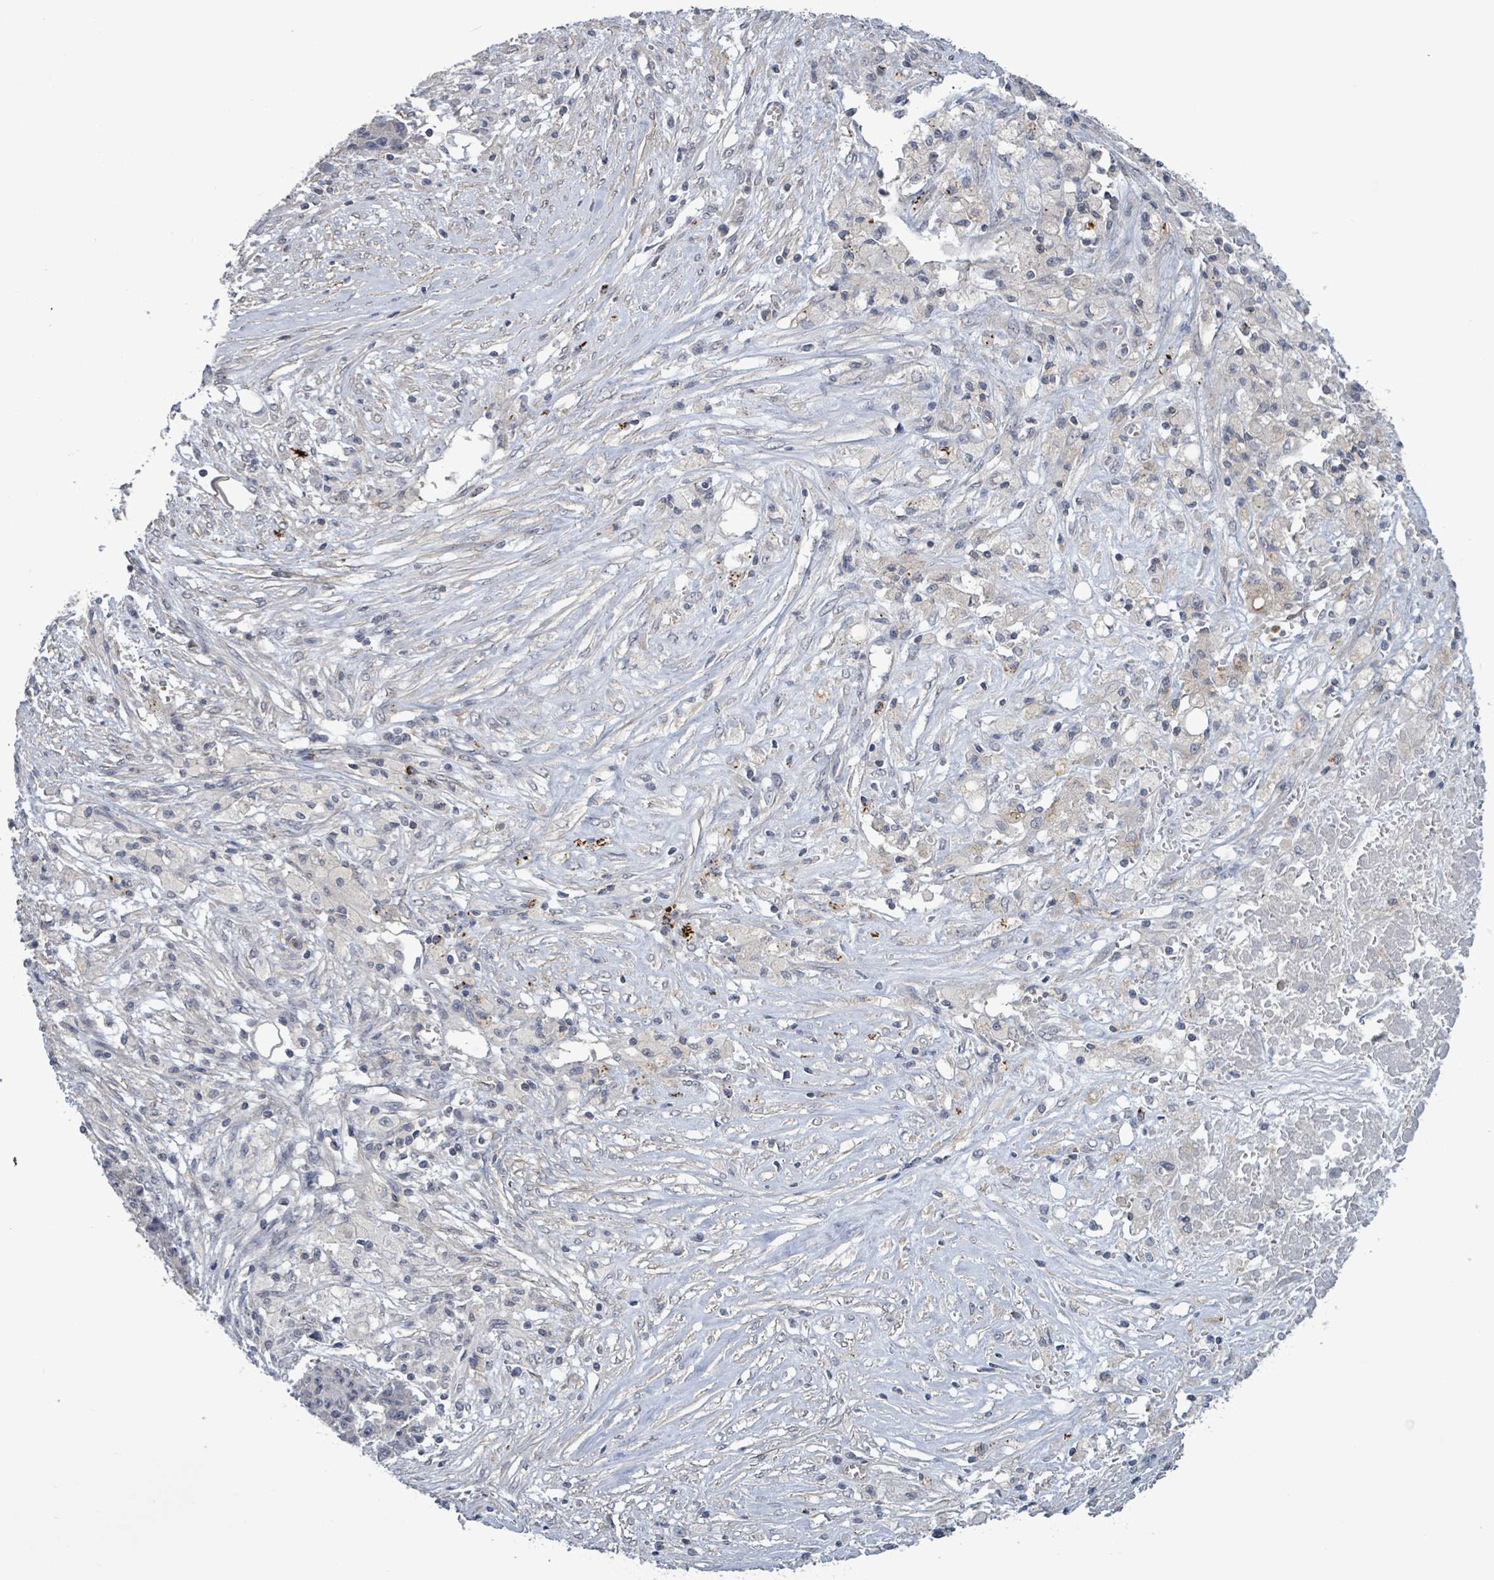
{"staining": {"intensity": "negative", "quantity": "none", "location": "none"}, "tissue": "ovarian cancer", "cell_type": "Tumor cells", "image_type": "cancer", "snomed": [{"axis": "morphology", "description": "Carcinoma, endometroid"}, {"axis": "topography", "description": "Ovary"}], "caption": "Immunohistochemistry (IHC) histopathology image of human ovarian endometroid carcinoma stained for a protein (brown), which reveals no staining in tumor cells.", "gene": "AMMECR1", "patient": {"sex": "female", "age": 42}}